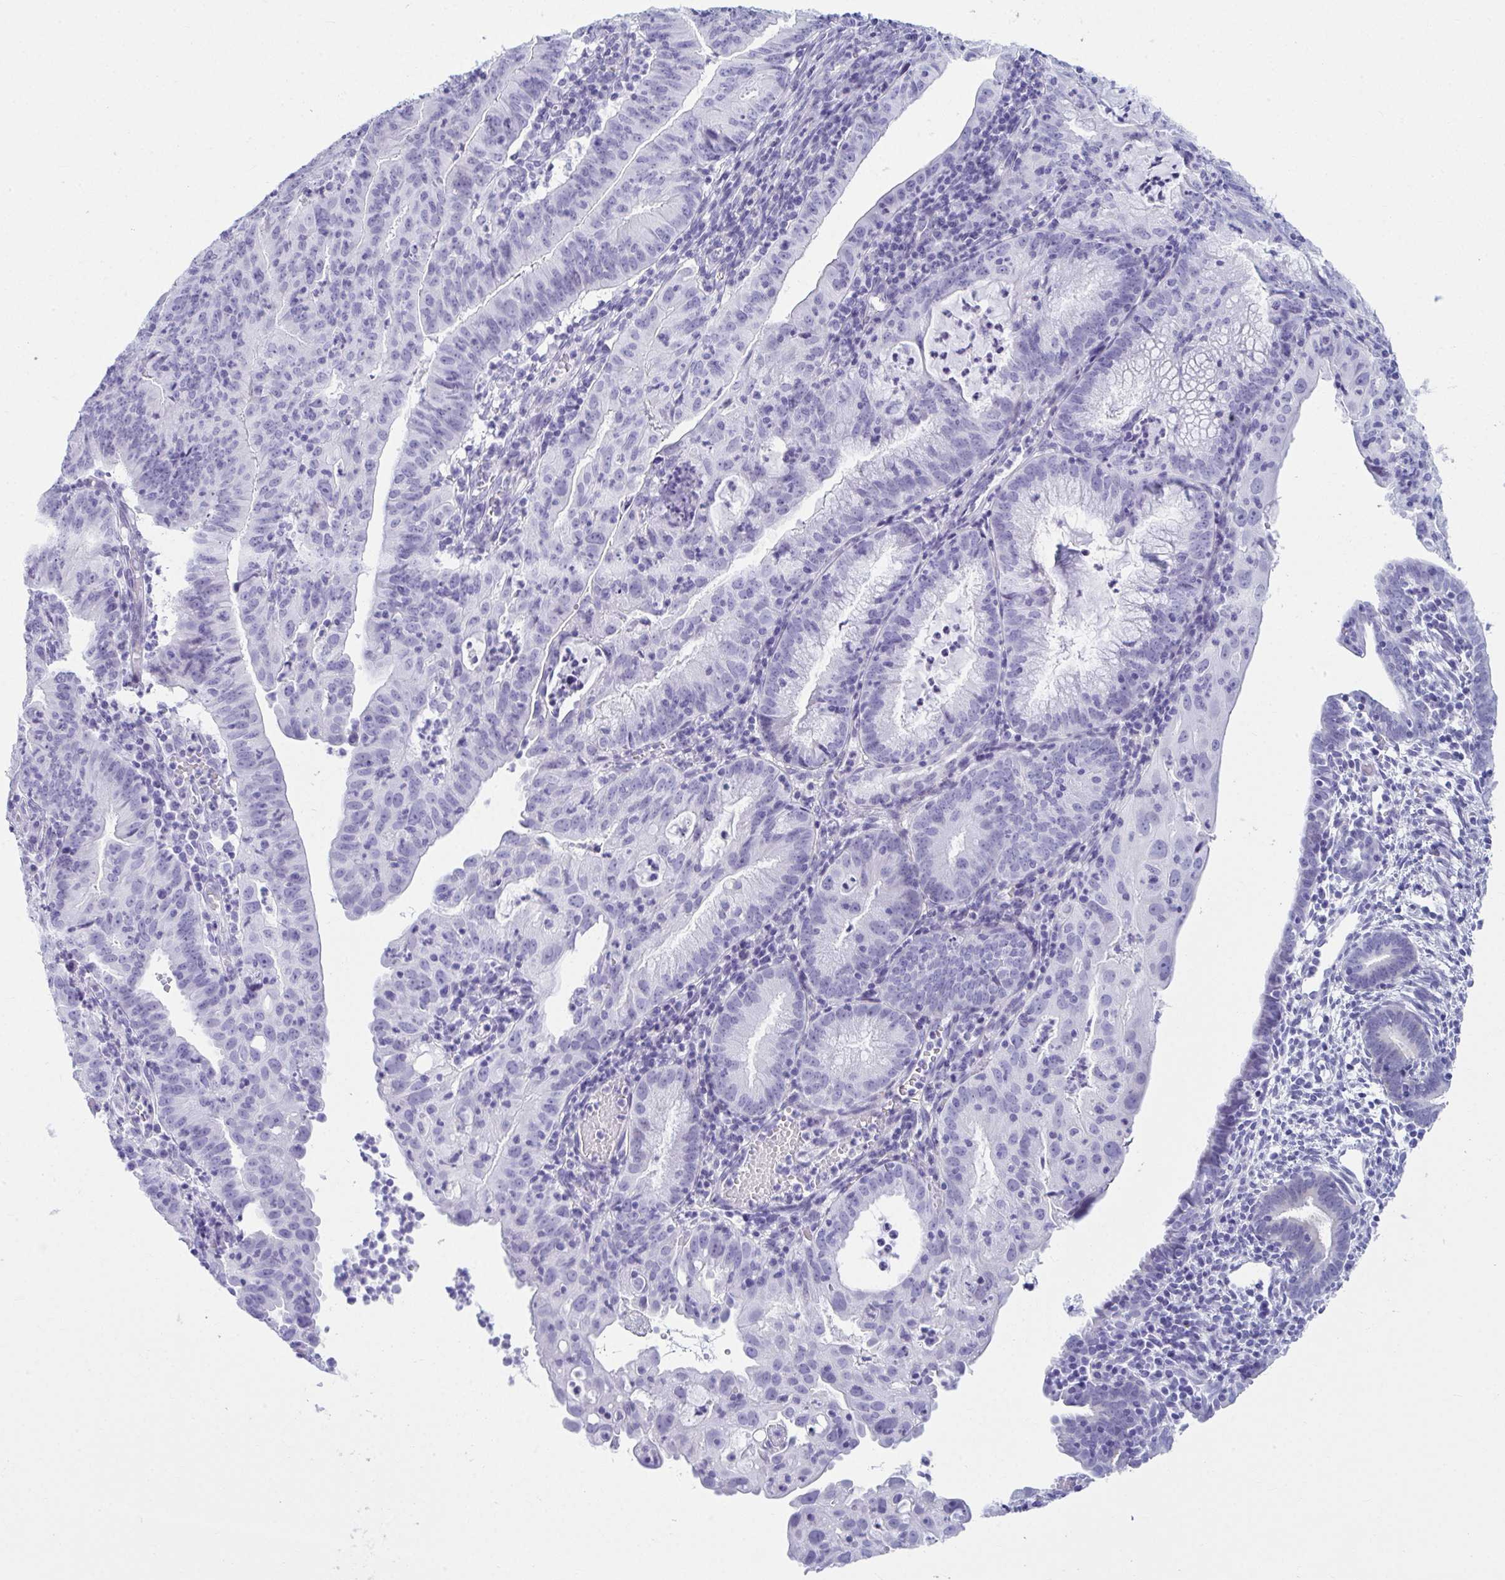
{"staining": {"intensity": "negative", "quantity": "none", "location": "none"}, "tissue": "endometrial cancer", "cell_type": "Tumor cells", "image_type": "cancer", "snomed": [{"axis": "morphology", "description": "Adenocarcinoma, NOS"}, {"axis": "topography", "description": "Endometrium"}], "caption": "This is an IHC photomicrograph of human endometrial cancer. There is no positivity in tumor cells.", "gene": "CLGN", "patient": {"sex": "female", "age": 60}}